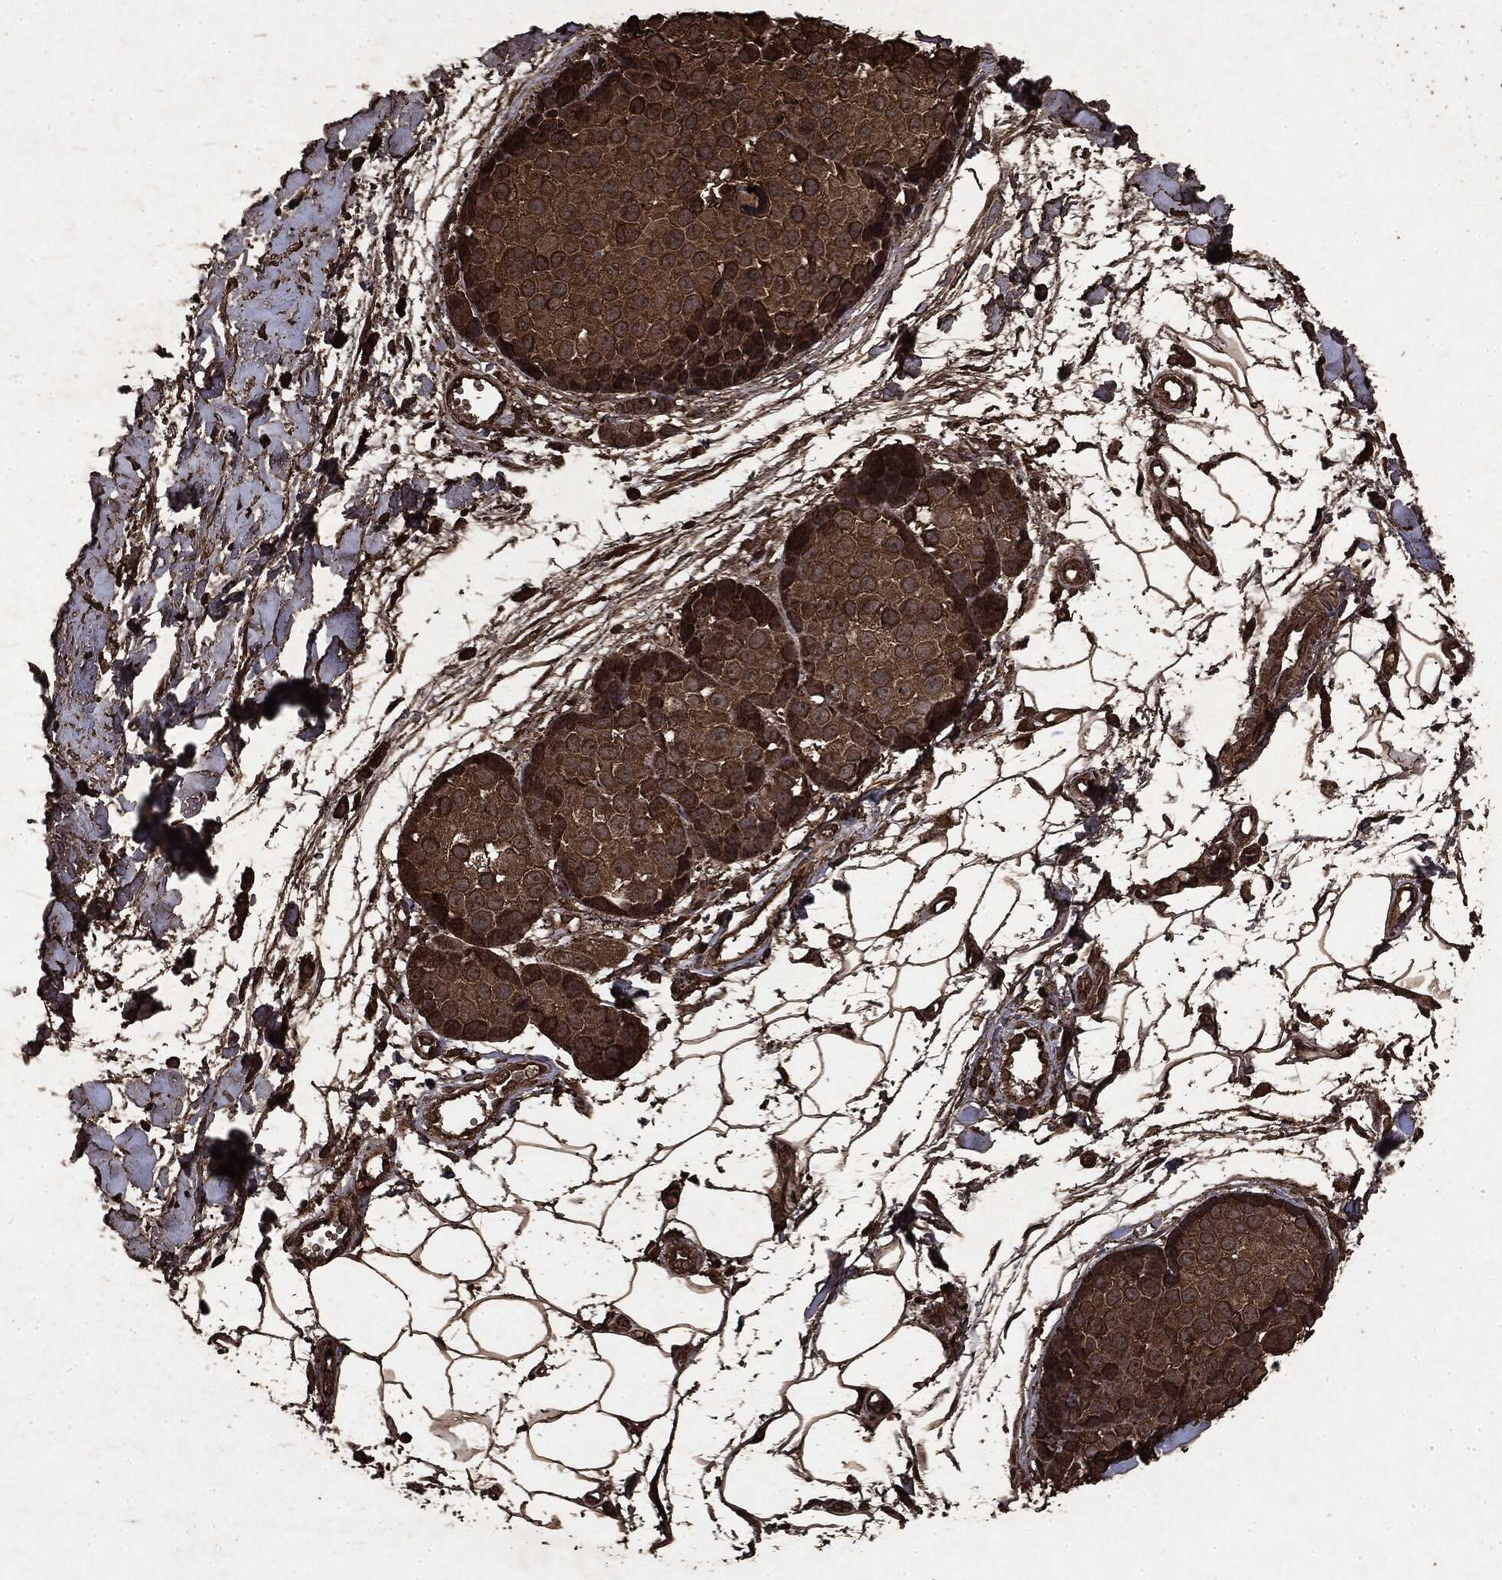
{"staining": {"intensity": "strong", "quantity": ">75%", "location": "cytoplasmic/membranous"}, "tissue": "melanoma", "cell_type": "Tumor cells", "image_type": "cancer", "snomed": [{"axis": "morphology", "description": "Malignant melanoma, NOS"}, {"axis": "topography", "description": "Skin"}], "caption": "High-magnification brightfield microscopy of malignant melanoma stained with DAB (brown) and counterstained with hematoxylin (blue). tumor cells exhibit strong cytoplasmic/membranous staining is appreciated in about>75% of cells. Nuclei are stained in blue.", "gene": "ARAF", "patient": {"sex": "female", "age": 86}}